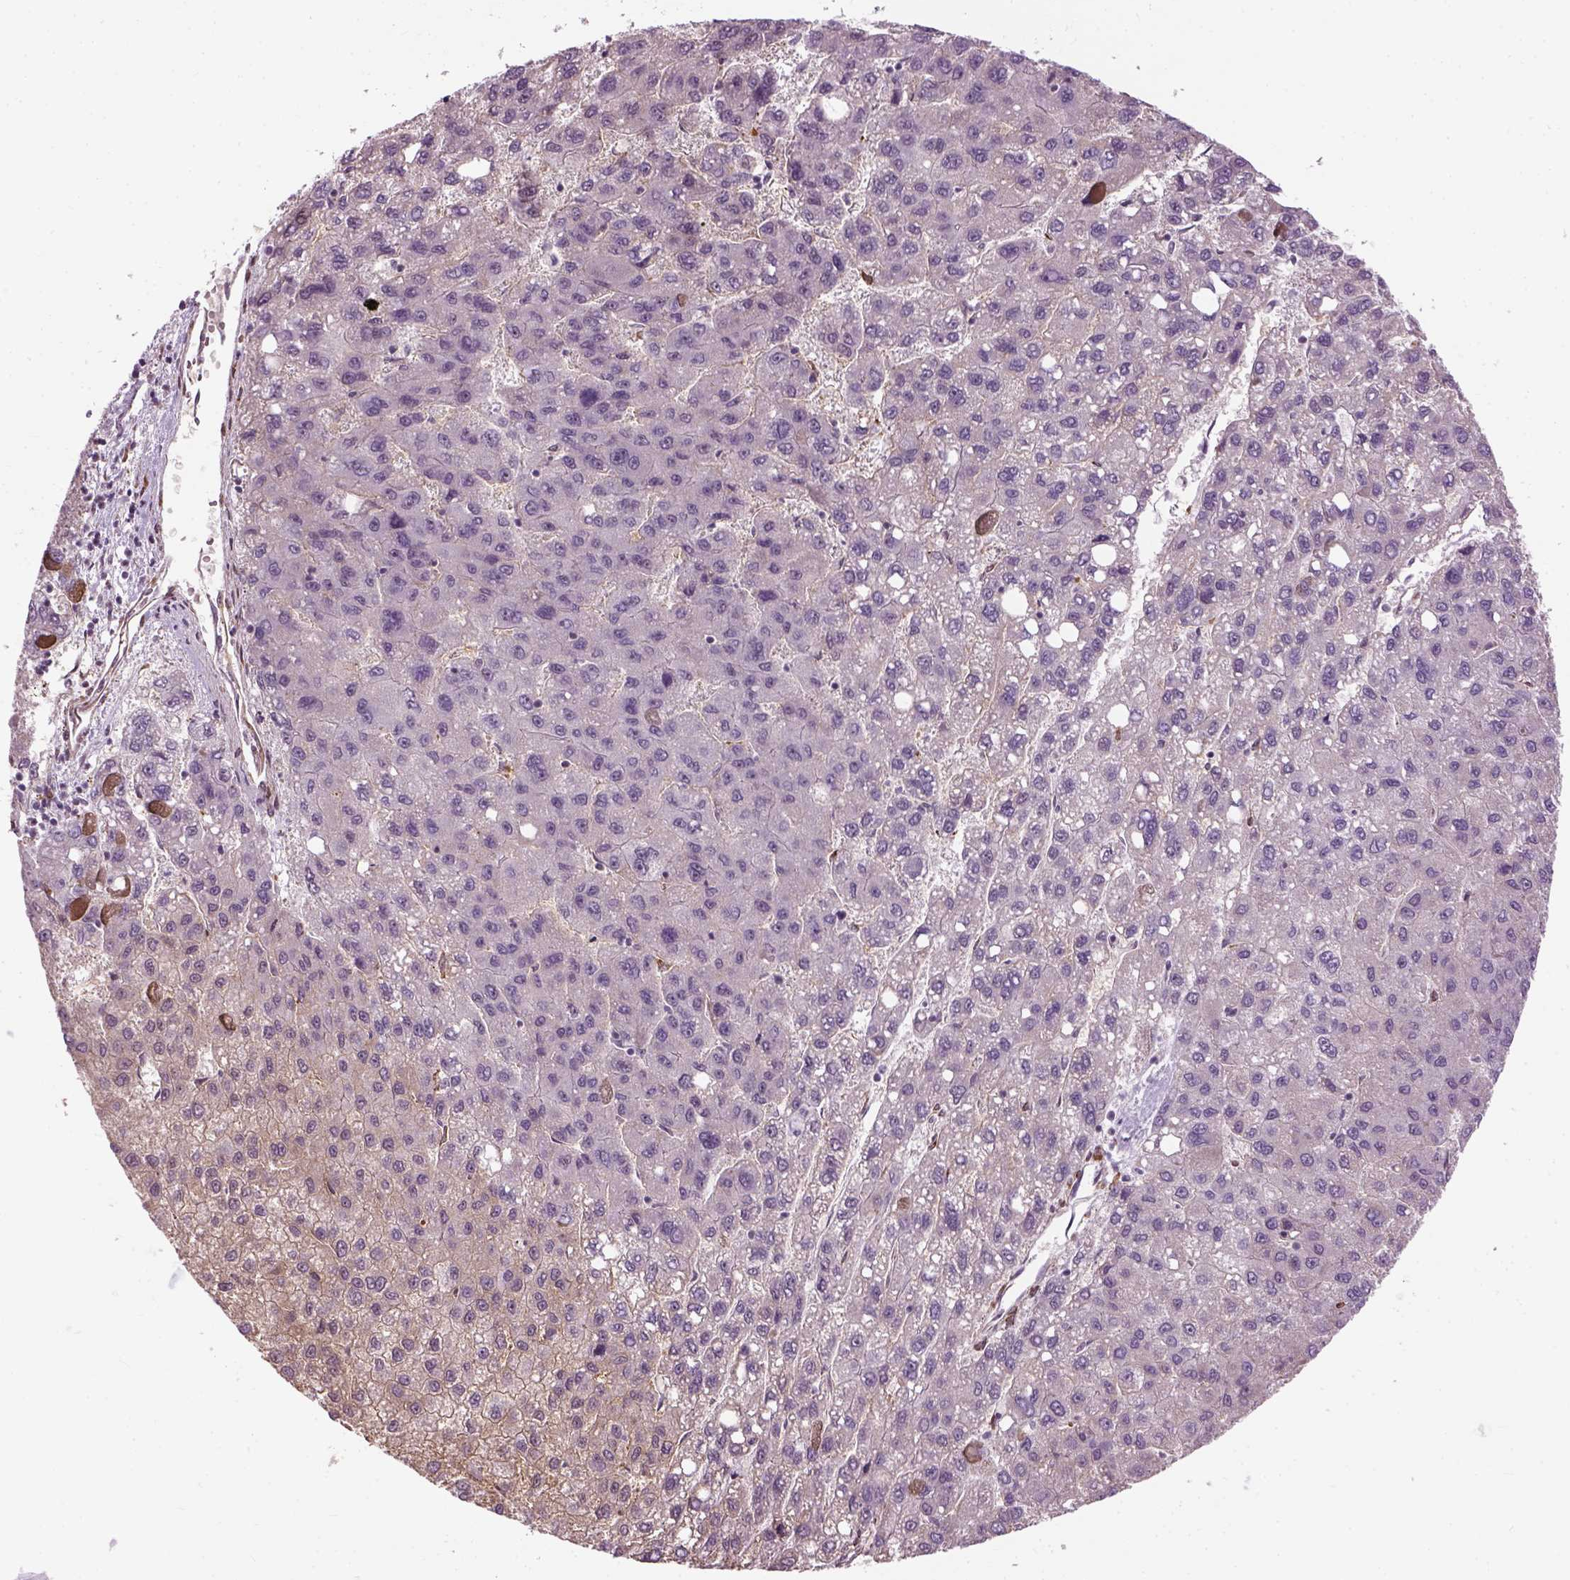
{"staining": {"intensity": "negative", "quantity": "none", "location": "none"}, "tissue": "liver cancer", "cell_type": "Tumor cells", "image_type": "cancer", "snomed": [{"axis": "morphology", "description": "Carcinoma, Hepatocellular, NOS"}, {"axis": "topography", "description": "Liver"}], "caption": "There is no significant expression in tumor cells of liver cancer.", "gene": "XK", "patient": {"sex": "female", "age": 82}}